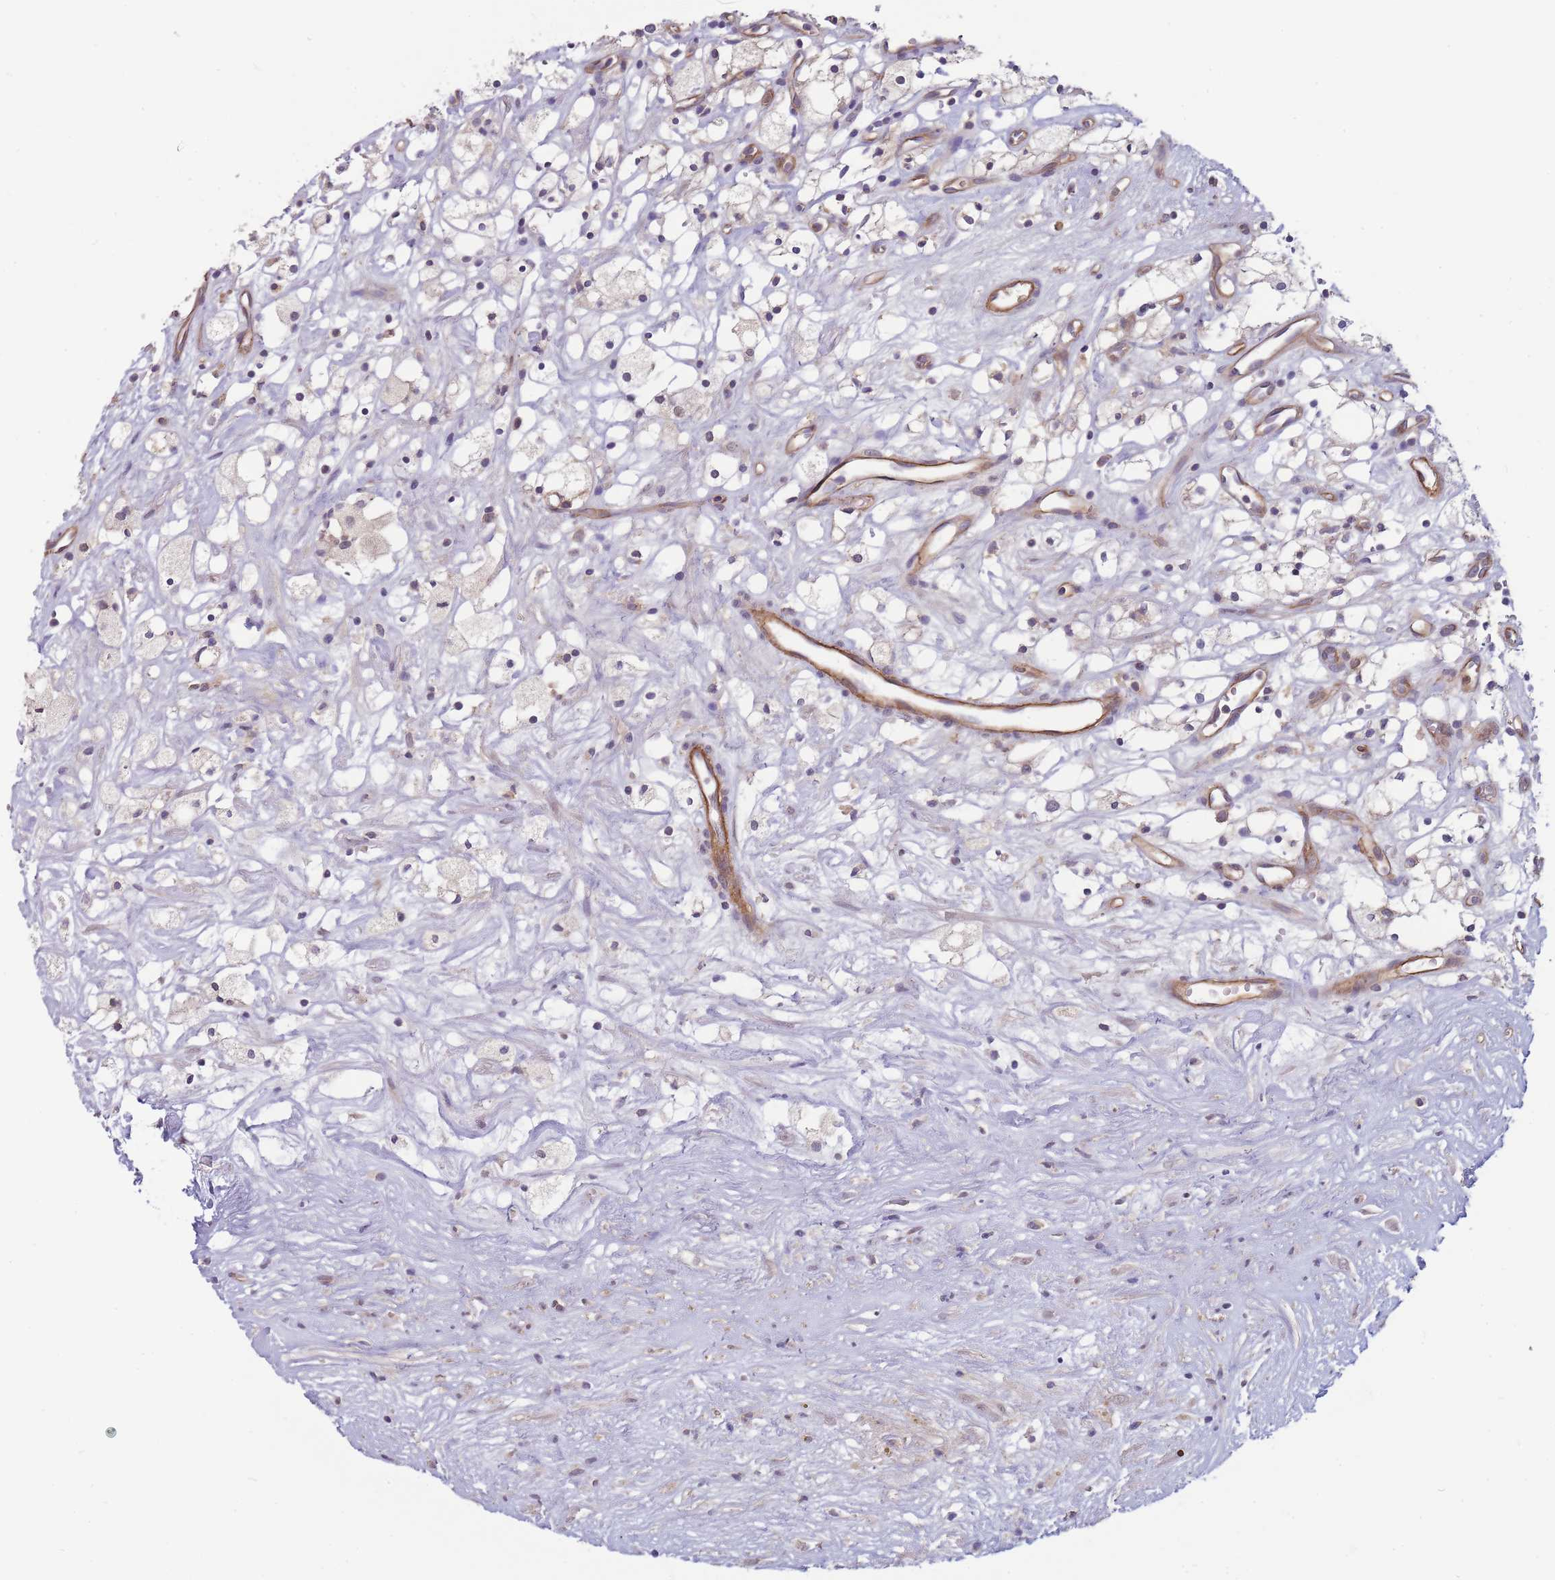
{"staining": {"intensity": "negative", "quantity": "none", "location": "none"}, "tissue": "renal cancer", "cell_type": "Tumor cells", "image_type": "cancer", "snomed": [{"axis": "morphology", "description": "Adenocarcinoma, NOS"}, {"axis": "topography", "description": "Kidney"}], "caption": "IHC histopathology image of adenocarcinoma (renal) stained for a protein (brown), which exhibits no expression in tumor cells.", "gene": "NDUFAF5", "patient": {"sex": "male", "age": 59}}